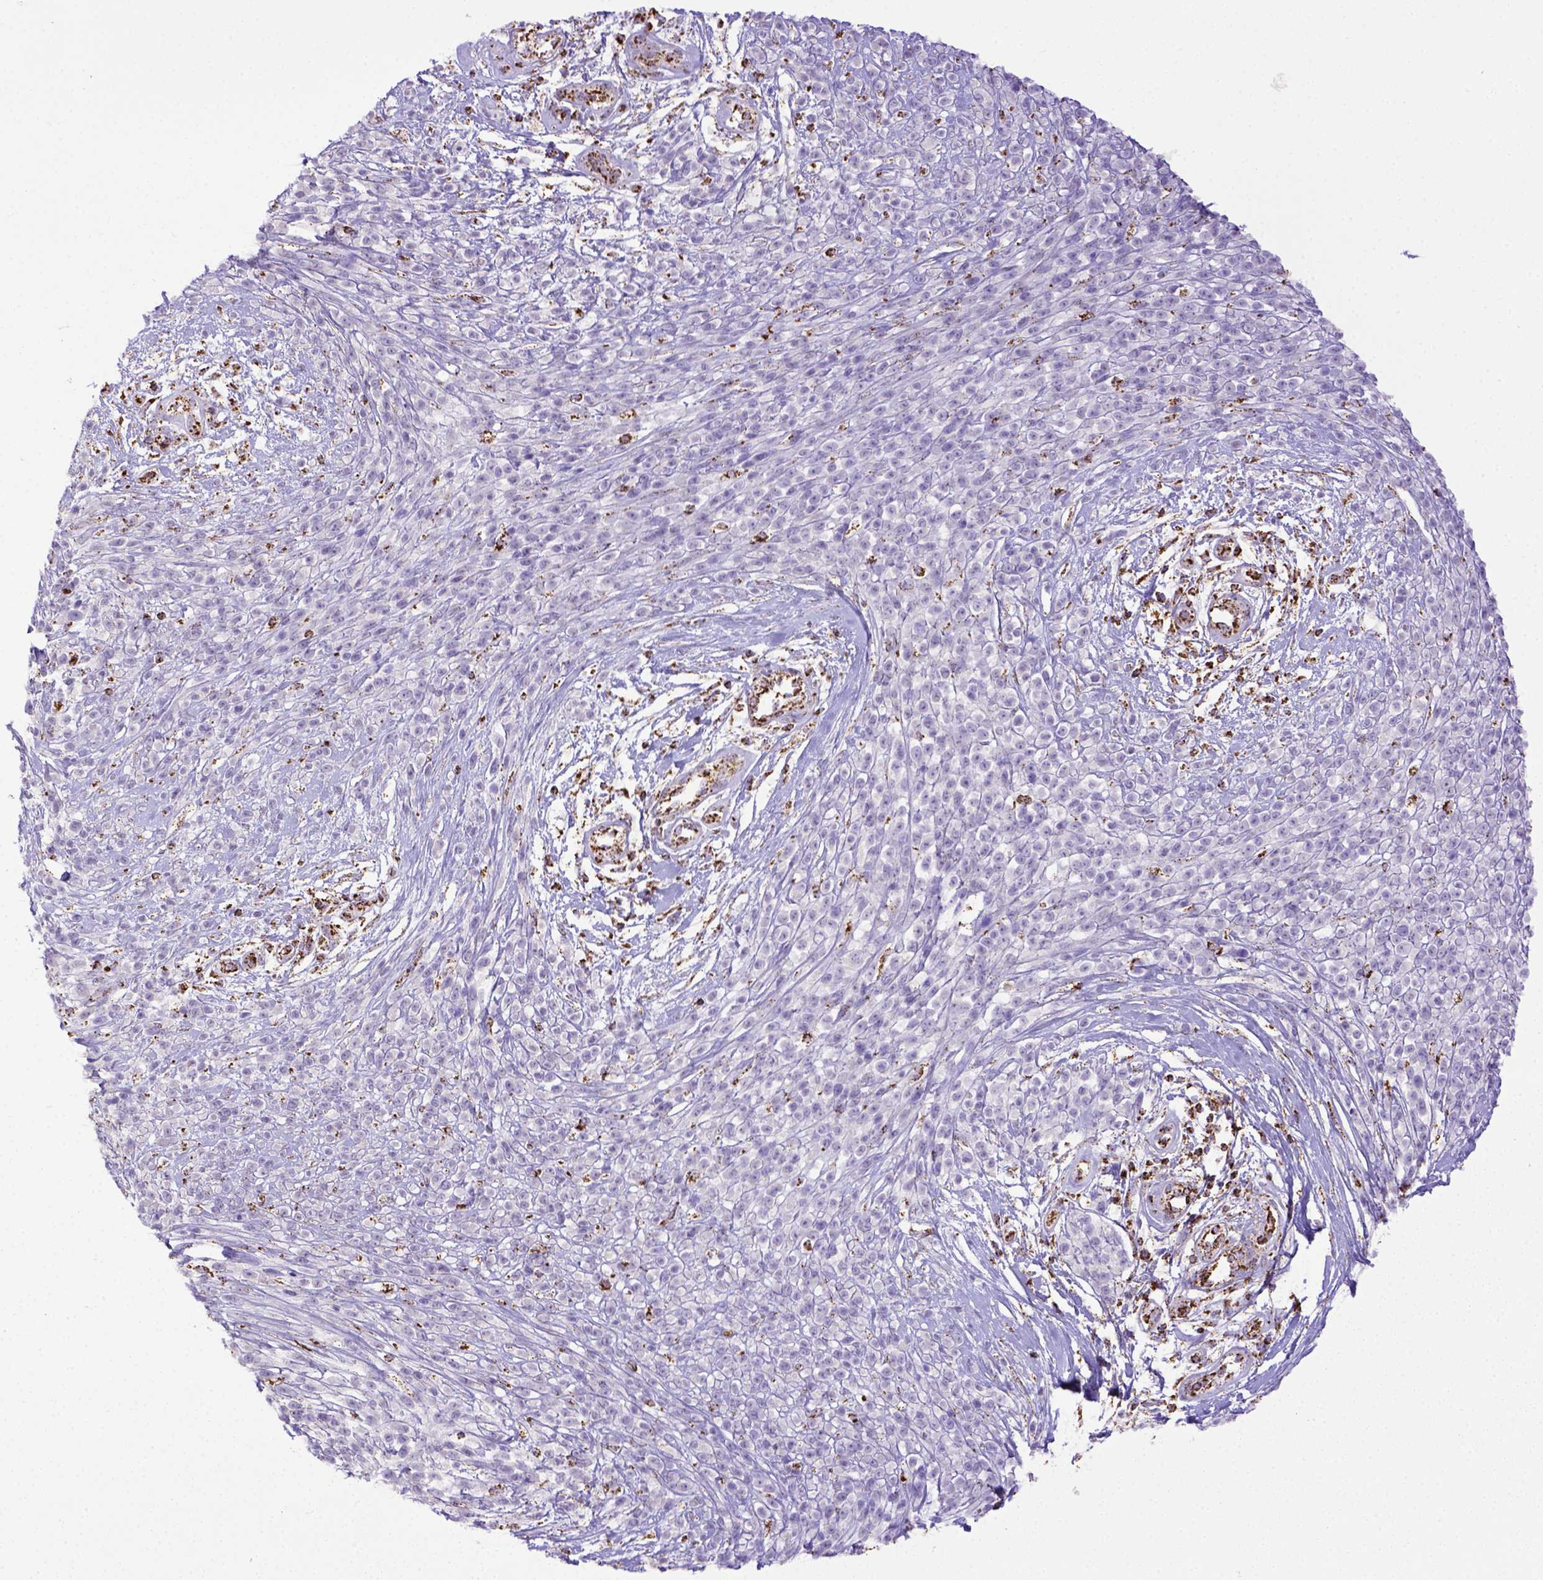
{"staining": {"intensity": "negative", "quantity": "none", "location": "none"}, "tissue": "melanoma", "cell_type": "Tumor cells", "image_type": "cancer", "snomed": [{"axis": "morphology", "description": "Malignant melanoma, NOS"}, {"axis": "topography", "description": "Skin"}, {"axis": "topography", "description": "Skin of trunk"}], "caption": "Immunohistochemical staining of human melanoma exhibits no significant expression in tumor cells. (Stains: DAB immunohistochemistry (IHC) with hematoxylin counter stain, Microscopy: brightfield microscopy at high magnification).", "gene": "MT-CO1", "patient": {"sex": "male", "age": 74}}